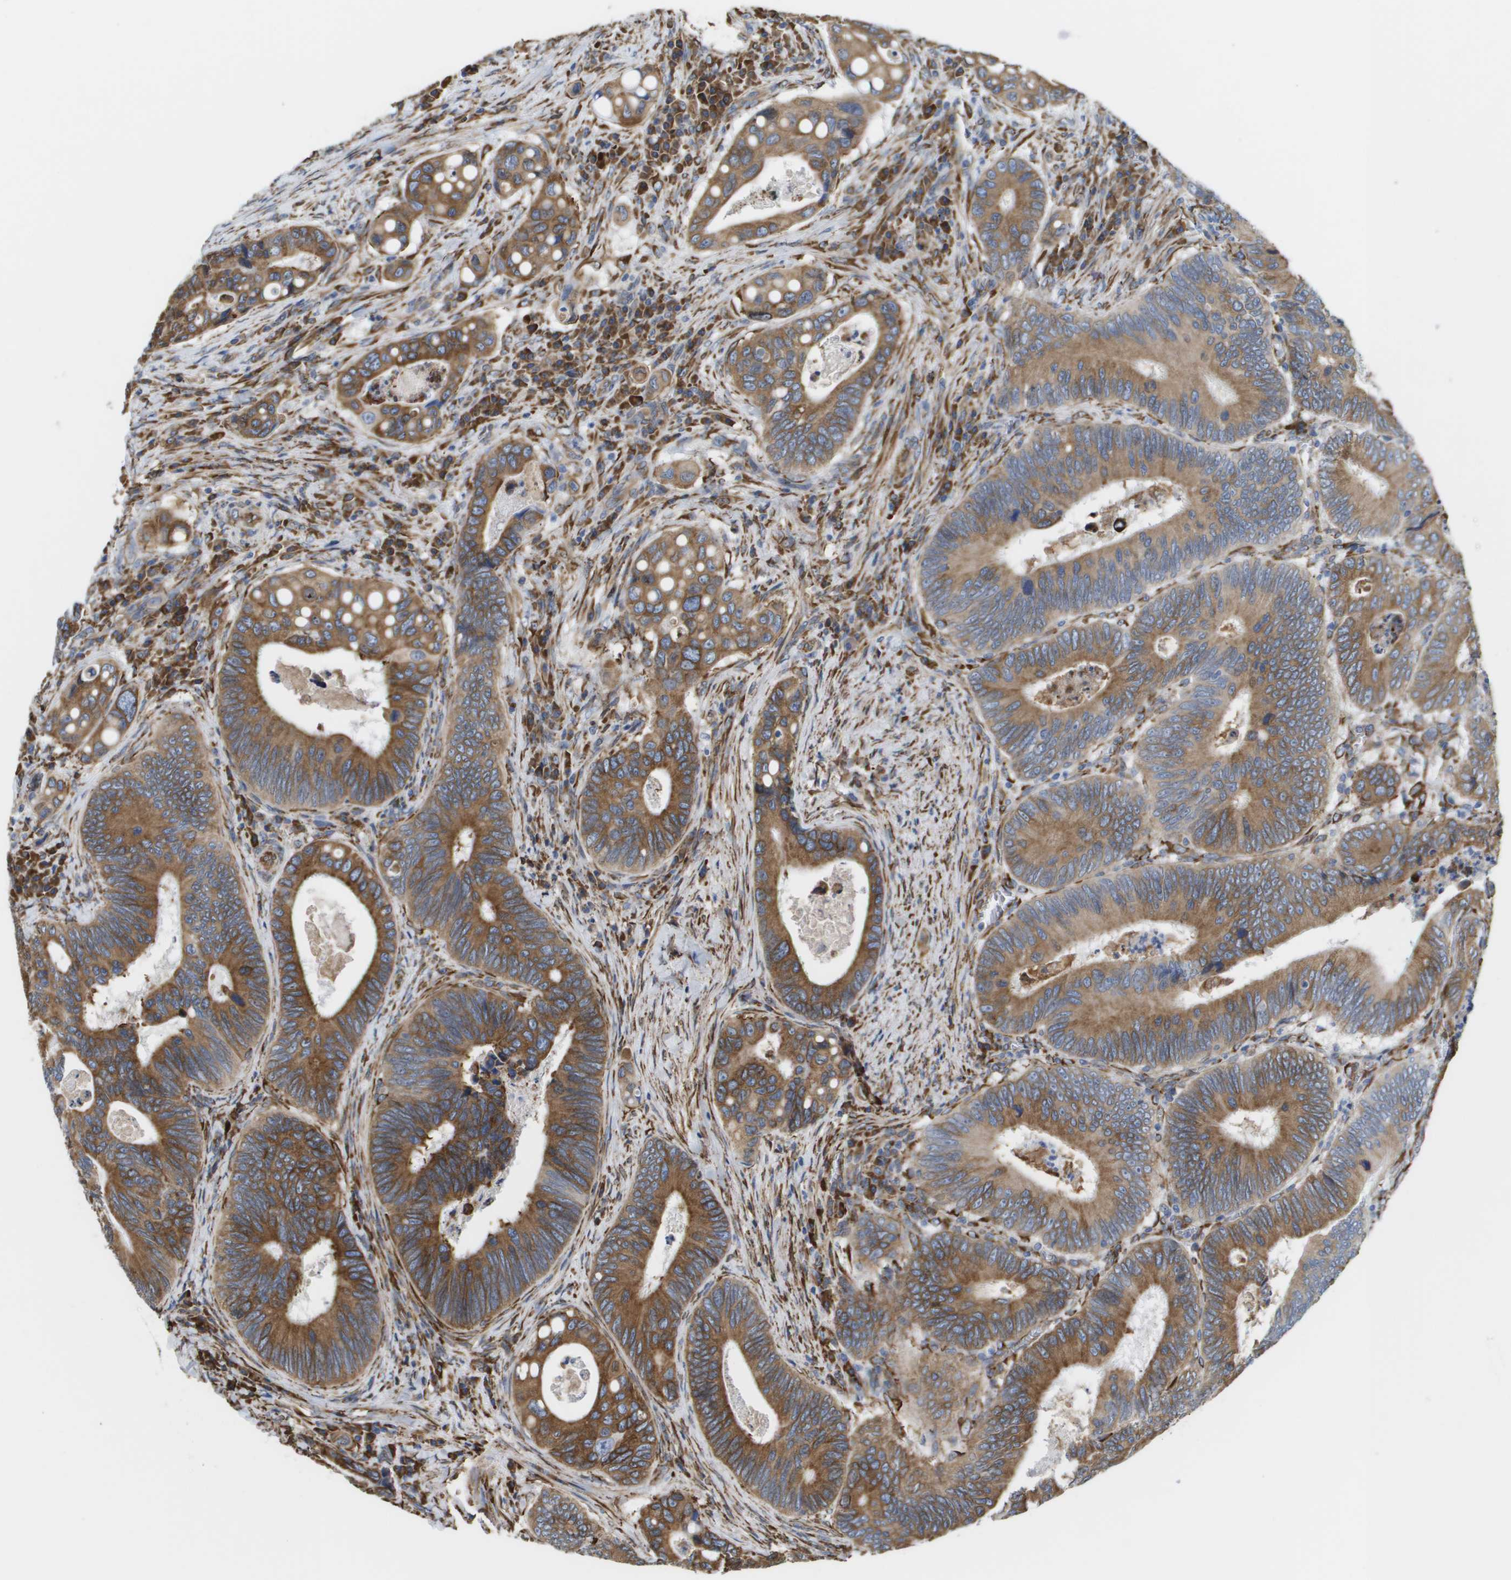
{"staining": {"intensity": "moderate", "quantity": ">75%", "location": "cytoplasmic/membranous"}, "tissue": "colorectal cancer", "cell_type": "Tumor cells", "image_type": "cancer", "snomed": [{"axis": "morphology", "description": "Inflammation, NOS"}, {"axis": "morphology", "description": "Adenocarcinoma, NOS"}, {"axis": "topography", "description": "Colon"}], "caption": "Protein positivity by immunohistochemistry (IHC) demonstrates moderate cytoplasmic/membranous expression in approximately >75% of tumor cells in adenocarcinoma (colorectal).", "gene": "ST3GAL2", "patient": {"sex": "male", "age": 72}}